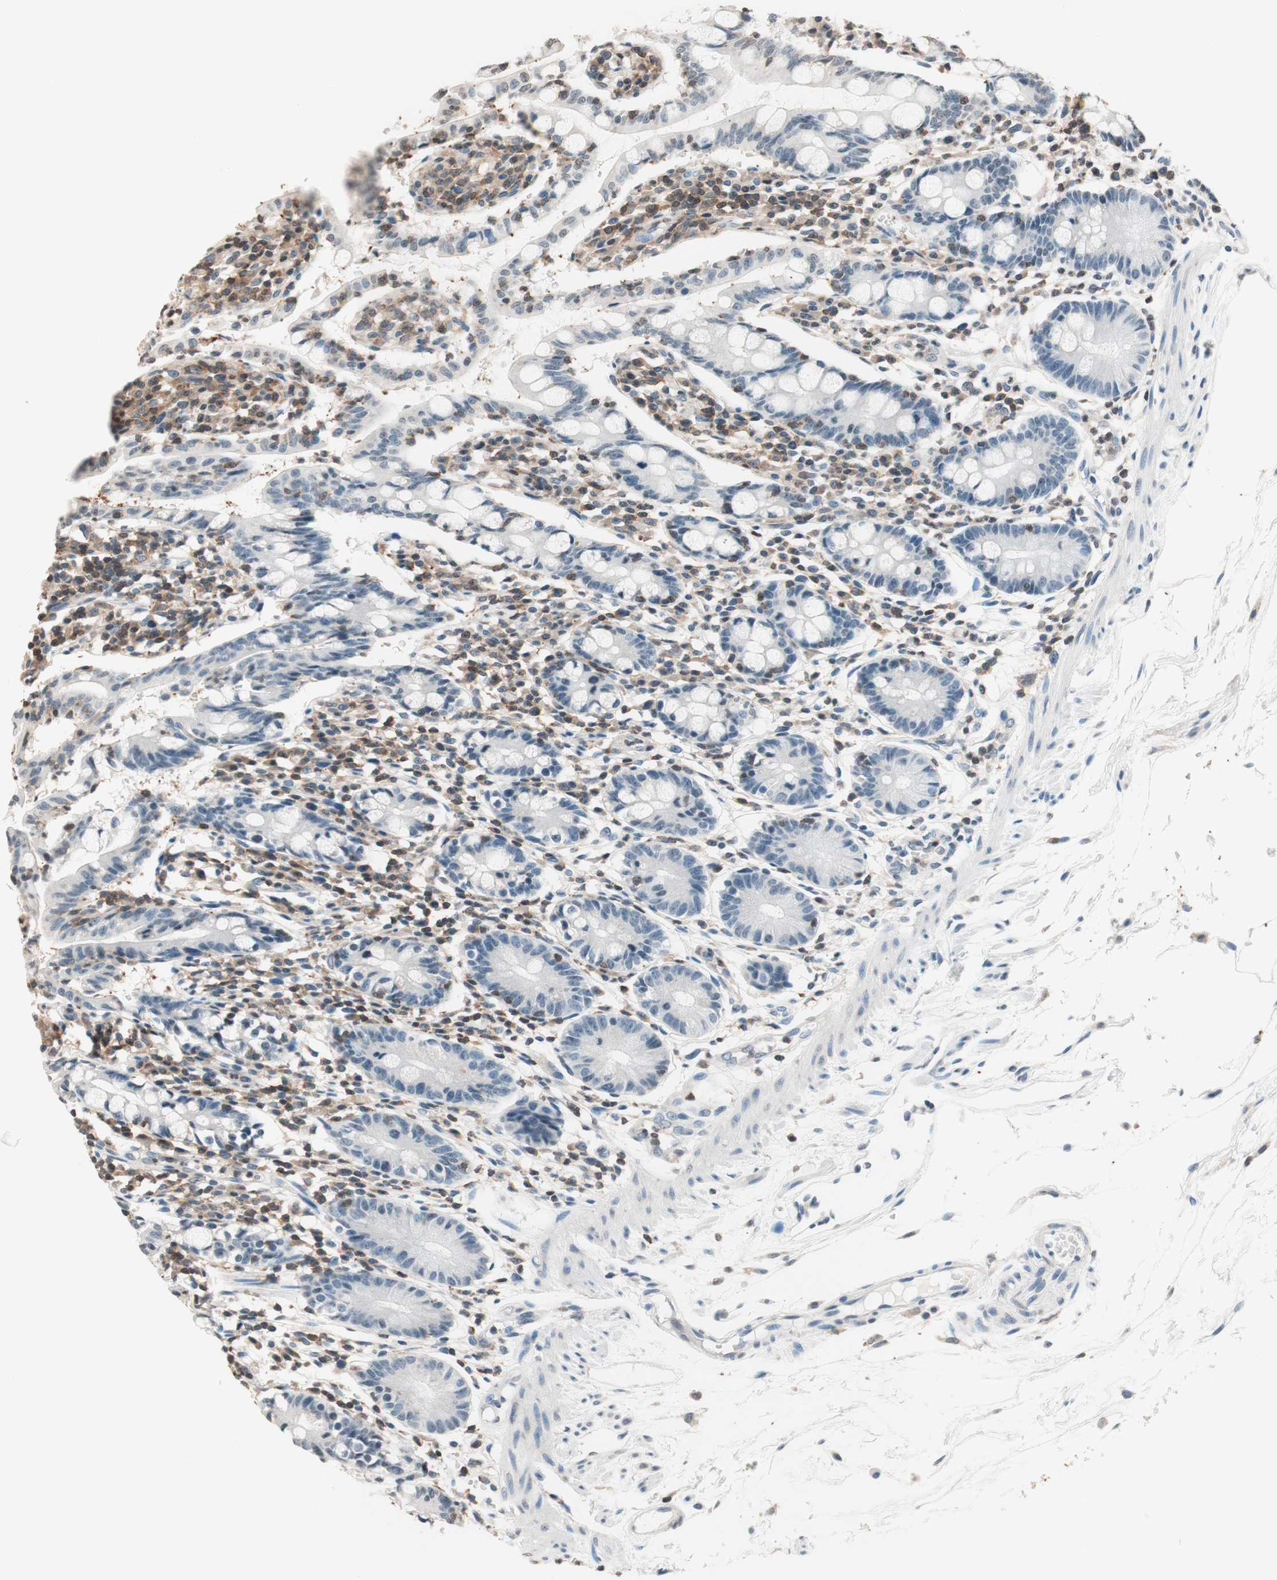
{"staining": {"intensity": "negative", "quantity": "none", "location": "none"}, "tissue": "small intestine", "cell_type": "Glandular cells", "image_type": "normal", "snomed": [{"axis": "morphology", "description": "Normal tissue, NOS"}, {"axis": "morphology", "description": "Cystadenocarcinoma, serous, Metastatic site"}, {"axis": "topography", "description": "Small intestine"}], "caption": "IHC micrograph of benign small intestine: human small intestine stained with DAB demonstrates no significant protein positivity in glandular cells. (IHC, brightfield microscopy, high magnification).", "gene": "WIPF1", "patient": {"sex": "female", "age": 61}}